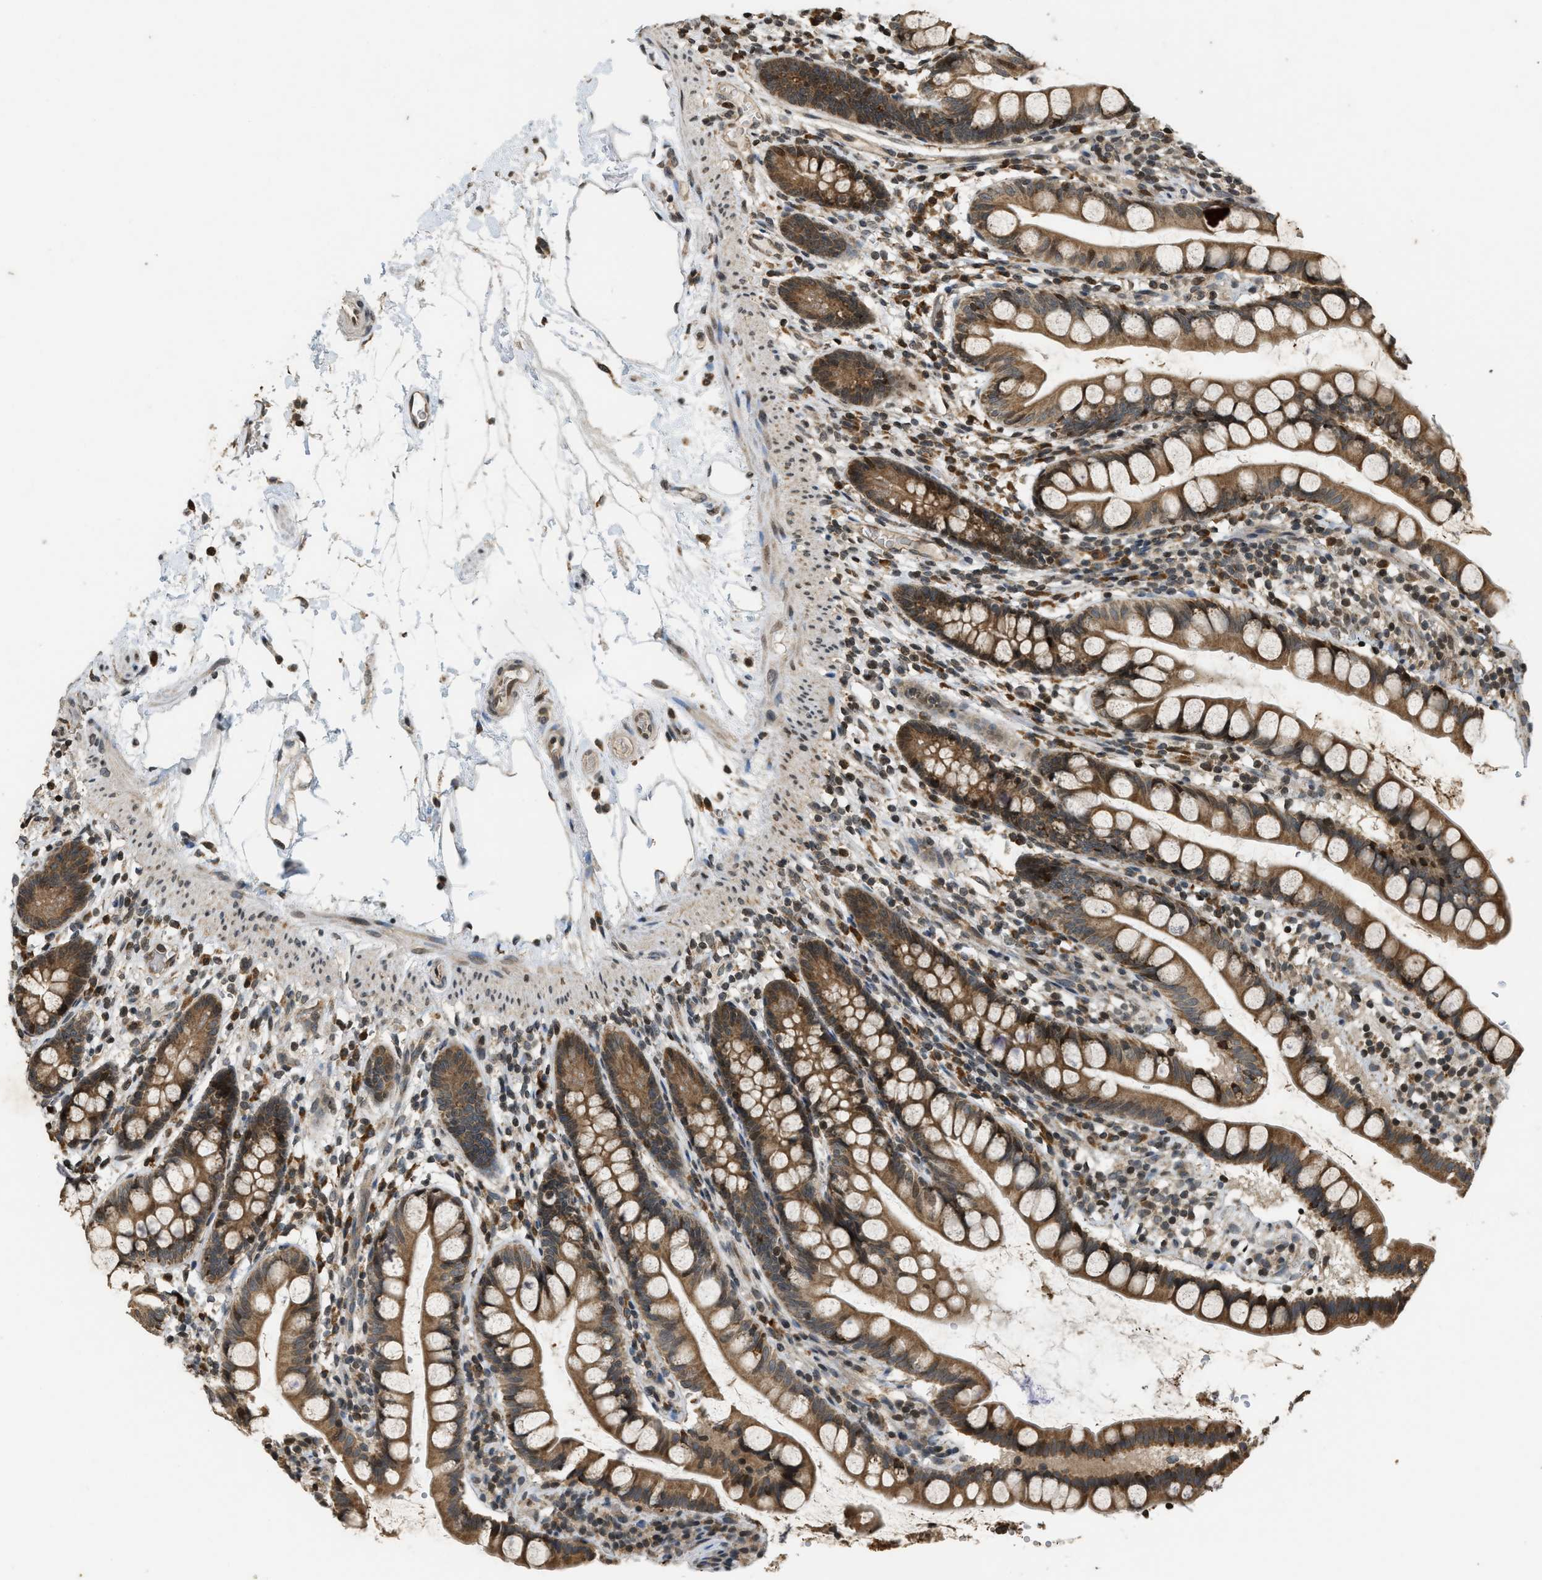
{"staining": {"intensity": "moderate", "quantity": ">75%", "location": "cytoplasmic/membranous"}, "tissue": "small intestine", "cell_type": "Glandular cells", "image_type": "normal", "snomed": [{"axis": "morphology", "description": "Normal tissue, NOS"}, {"axis": "topography", "description": "Small intestine"}], "caption": "DAB immunohistochemical staining of benign human small intestine demonstrates moderate cytoplasmic/membranous protein expression in approximately >75% of glandular cells.", "gene": "SIAH1", "patient": {"sex": "female", "age": 84}}